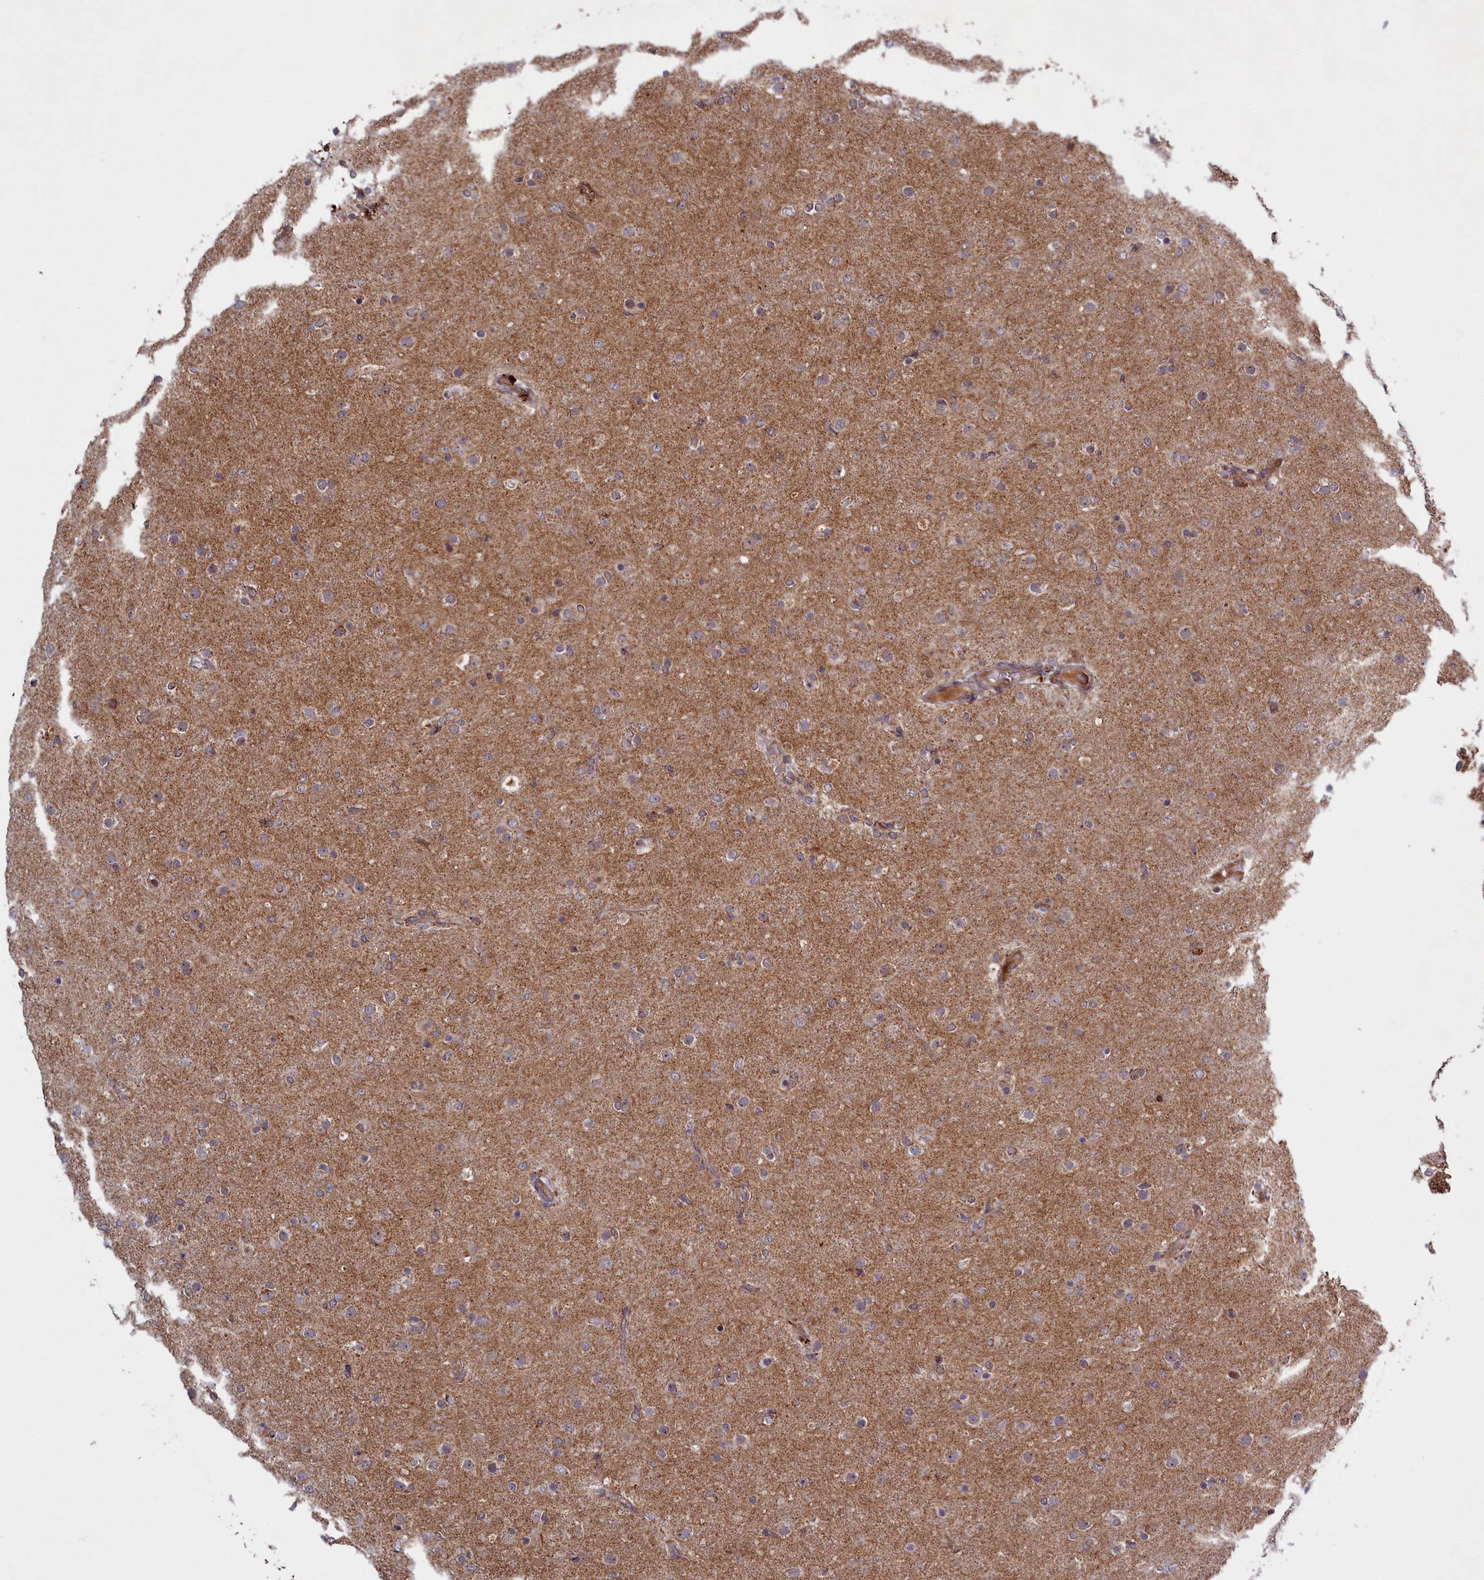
{"staining": {"intensity": "negative", "quantity": "none", "location": "none"}, "tissue": "glioma", "cell_type": "Tumor cells", "image_type": "cancer", "snomed": [{"axis": "morphology", "description": "Glioma, malignant, Low grade"}, {"axis": "topography", "description": "Brain"}], "caption": "DAB (3,3'-diaminobenzidine) immunohistochemical staining of low-grade glioma (malignant) exhibits no significant staining in tumor cells.", "gene": "PLA2G10", "patient": {"sex": "male", "age": 65}}